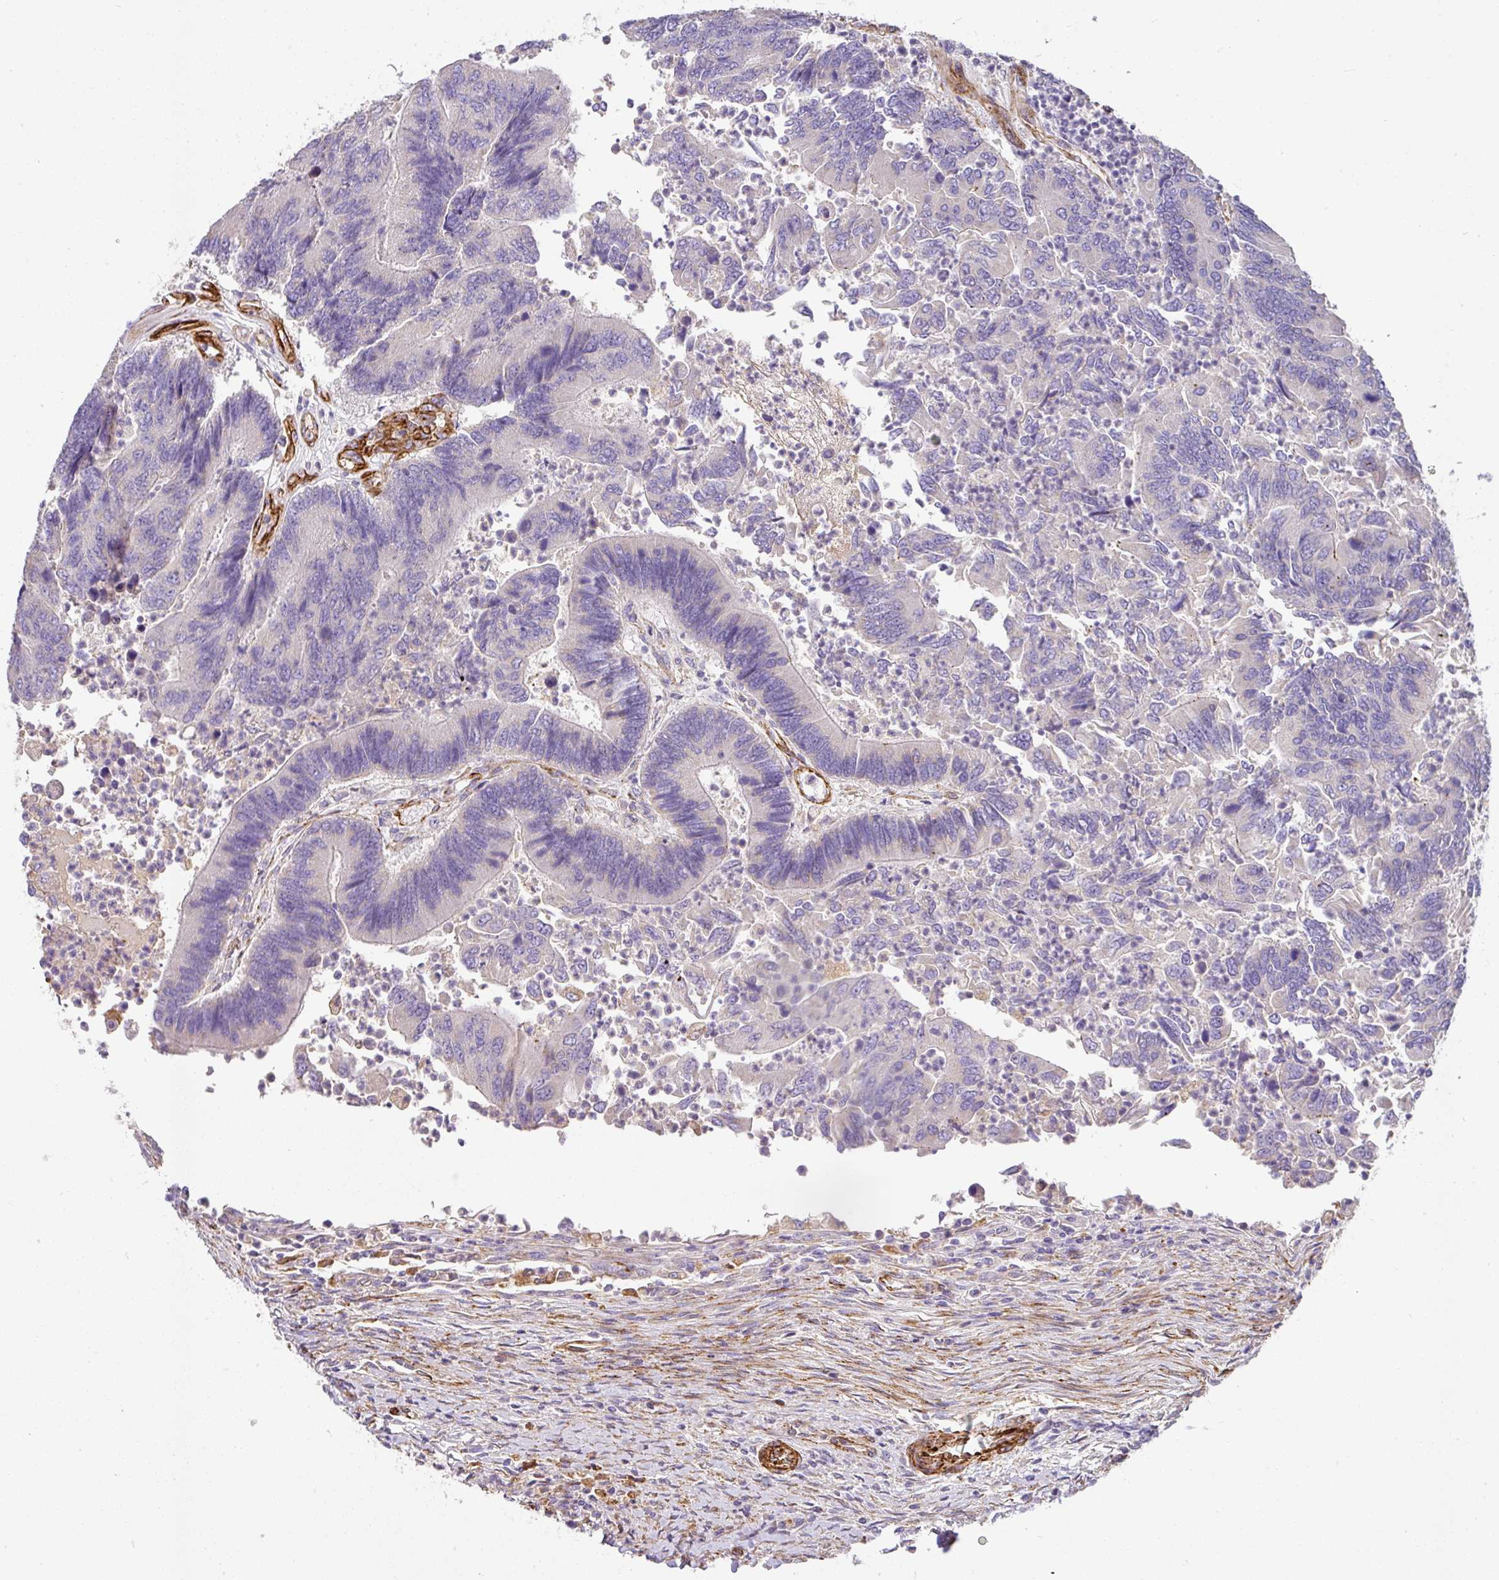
{"staining": {"intensity": "negative", "quantity": "none", "location": "none"}, "tissue": "colorectal cancer", "cell_type": "Tumor cells", "image_type": "cancer", "snomed": [{"axis": "morphology", "description": "Adenocarcinoma, NOS"}, {"axis": "topography", "description": "Colon"}], "caption": "IHC of human colorectal cancer displays no expression in tumor cells.", "gene": "SLC25A17", "patient": {"sex": "female", "age": 67}}